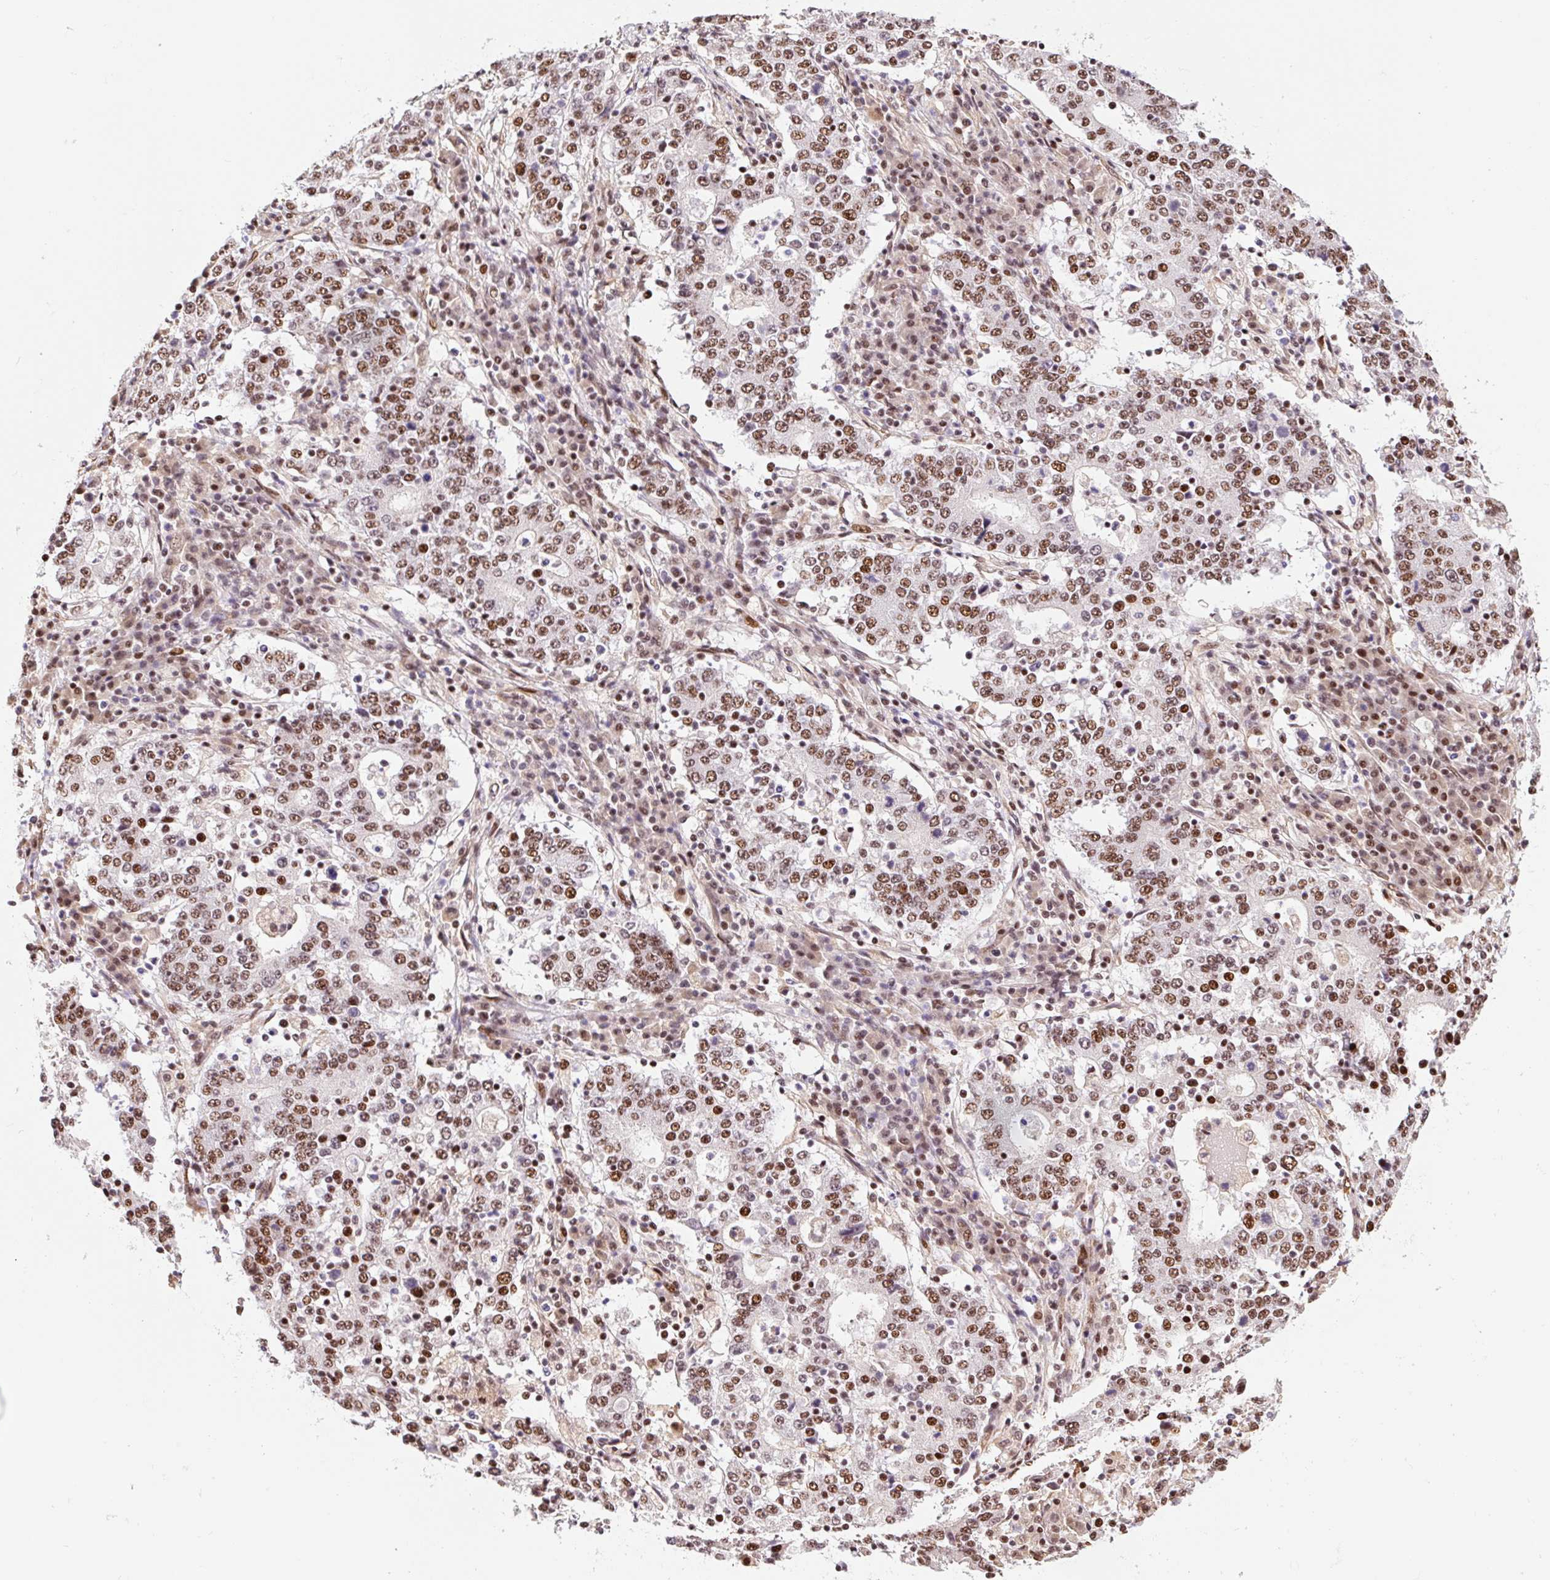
{"staining": {"intensity": "moderate", "quantity": ">75%", "location": "nuclear"}, "tissue": "stomach cancer", "cell_type": "Tumor cells", "image_type": "cancer", "snomed": [{"axis": "morphology", "description": "Adenocarcinoma, NOS"}, {"axis": "topography", "description": "Stomach"}], "caption": "Moderate nuclear positivity for a protein is seen in approximately >75% of tumor cells of adenocarcinoma (stomach) using immunohistochemistry (IHC).", "gene": "INTS8", "patient": {"sex": "male", "age": 59}}